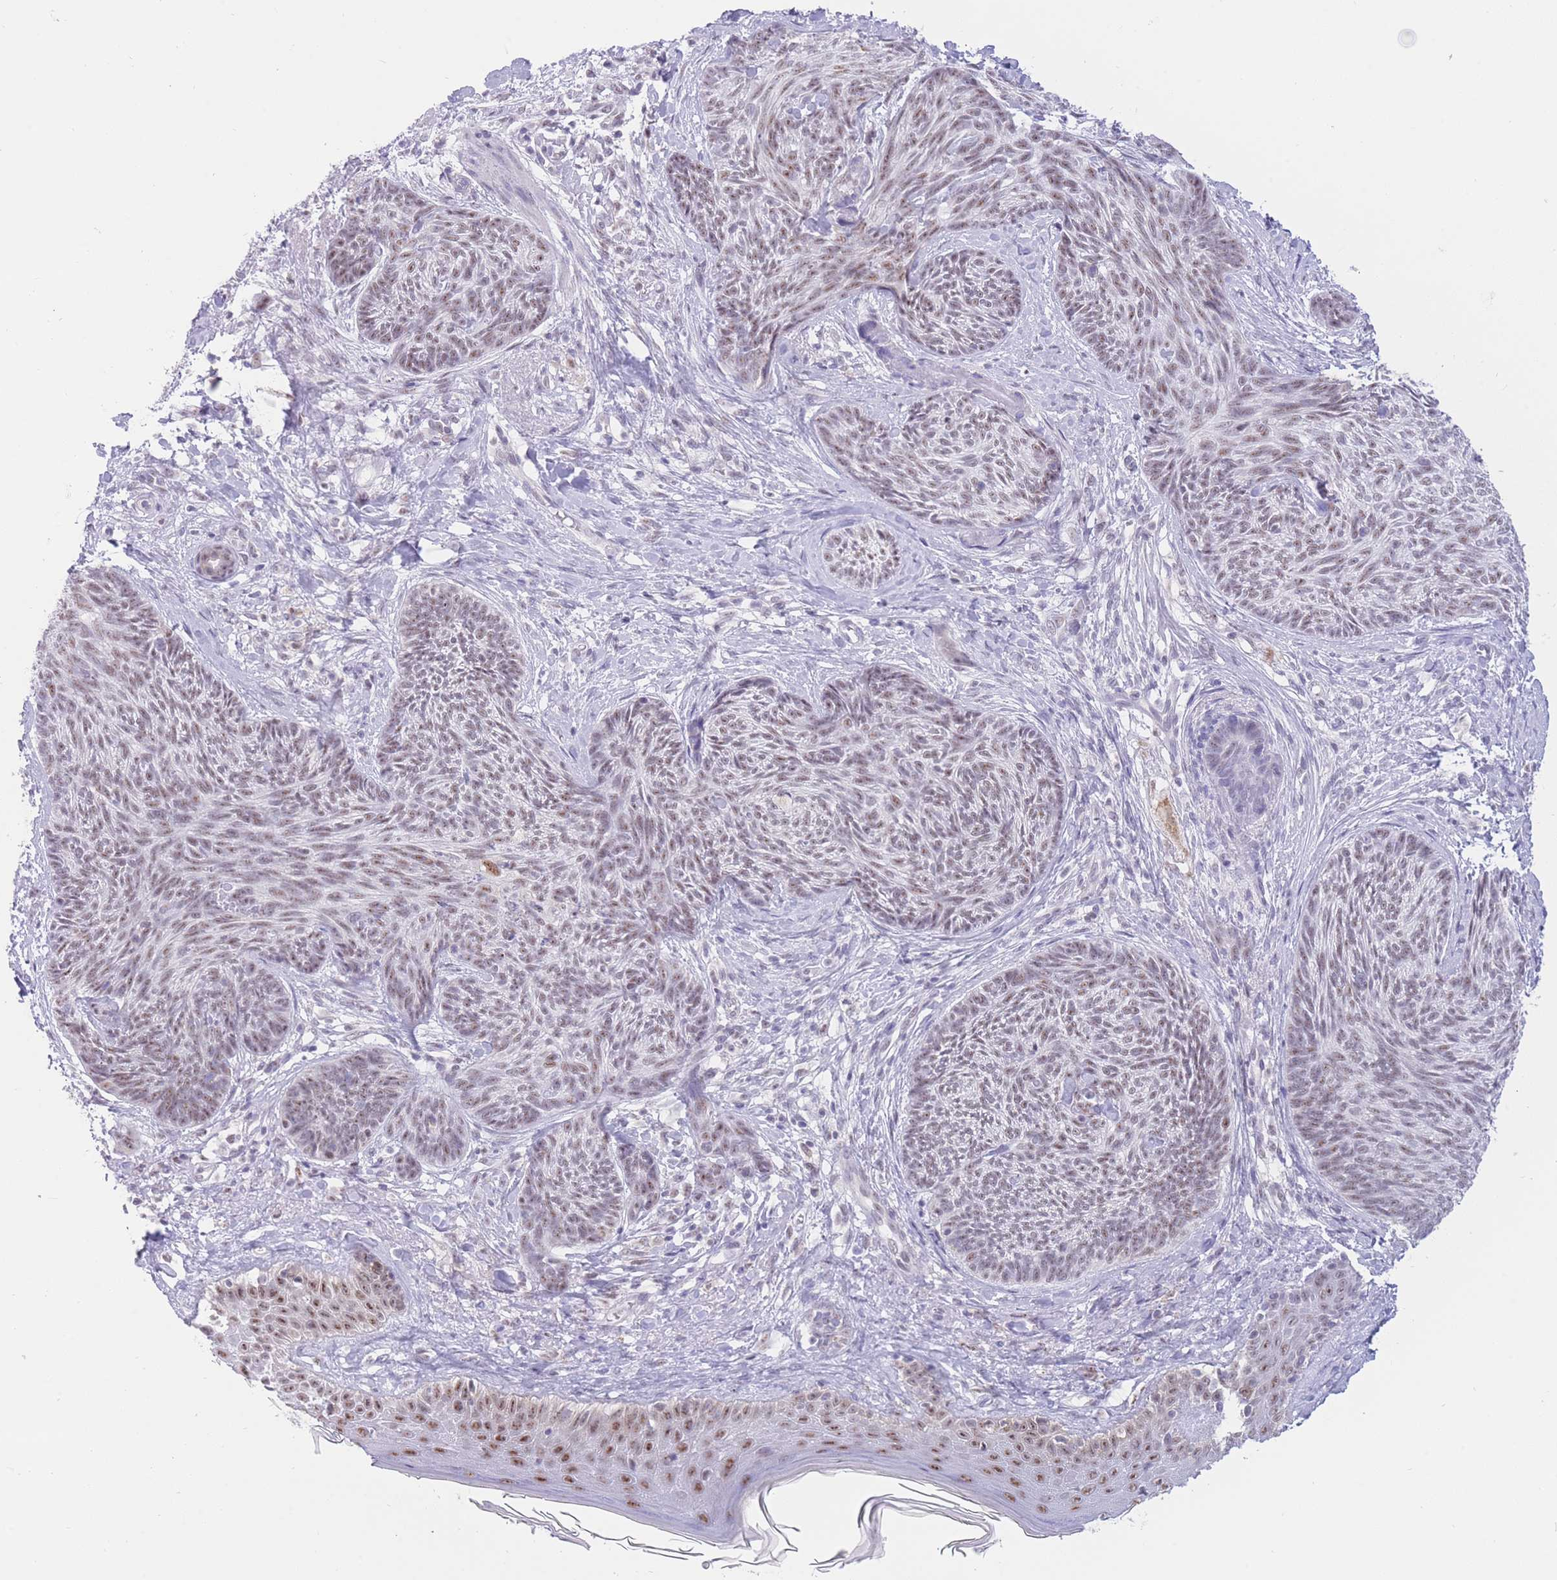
{"staining": {"intensity": "weak", "quantity": "25%-75%", "location": "nuclear"}, "tissue": "skin cancer", "cell_type": "Tumor cells", "image_type": "cancer", "snomed": [{"axis": "morphology", "description": "Basal cell carcinoma"}, {"axis": "topography", "description": "Skin"}], "caption": "The image exhibits staining of skin cancer, revealing weak nuclear protein positivity (brown color) within tumor cells. Nuclei are stained in blue.", "gene": "CYP2B6", "patient": {"sex": "male", "age": 73}}